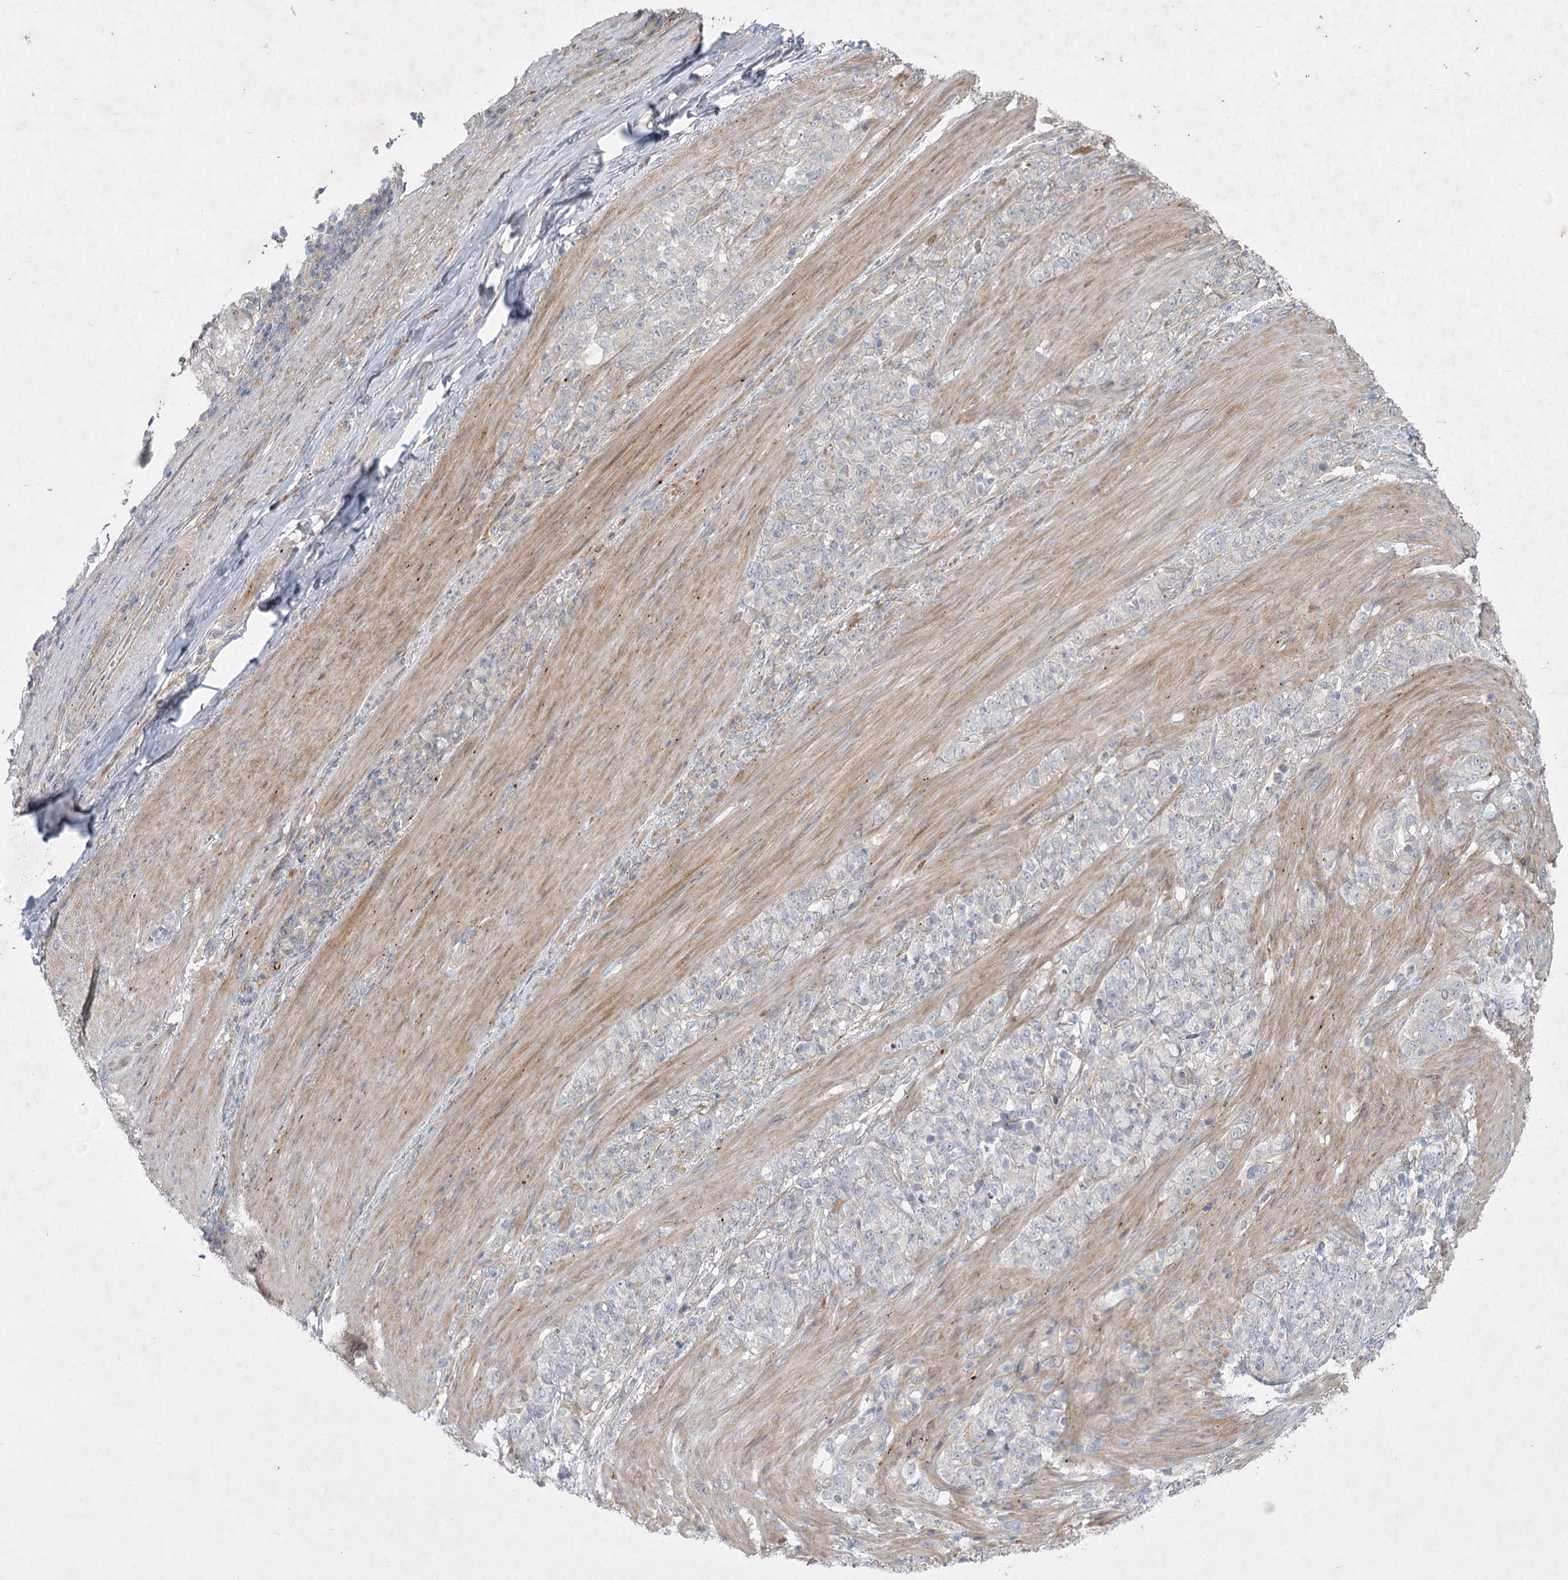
{"staining": {"intensity": "negative", "quantity": "none", "location": "none"}, "tissue": "stomach cancer", "cell_type": "Tumor cells", "image_type": "cancer", "snomed": [{"axis": "morphology", "description": "Adenocarcinoma, NOS"}, {"axis": "topography", "description": "Stomach"}], "caption": "The IHC micrograph has no significant positivity in tumor cells of stomach cancer (adenocarcinoma) tissue.", "gene": "FAM110C", "patient": {"sex": "female", "age": 79}}